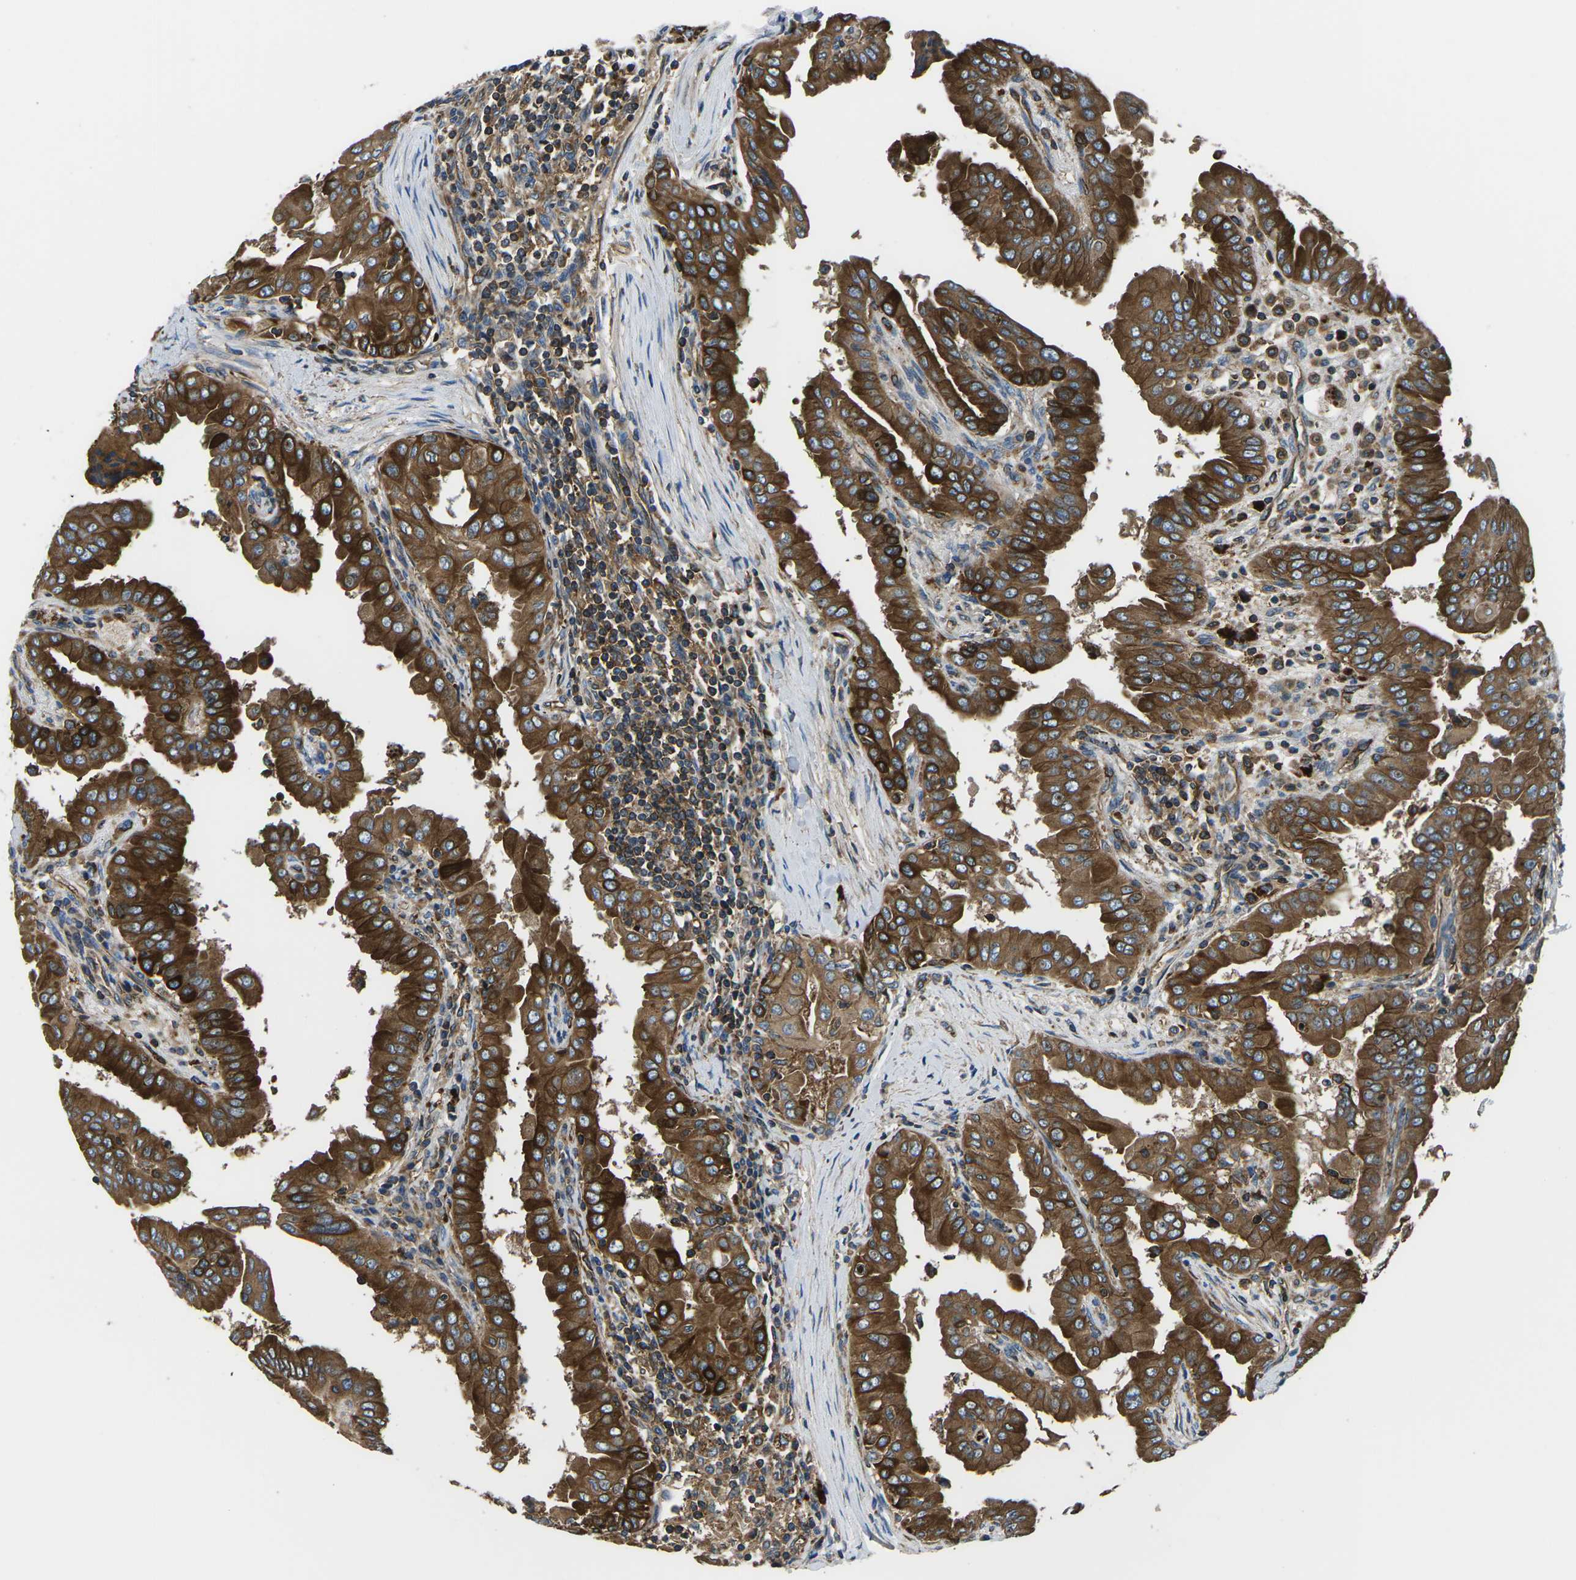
{"staining": {"intensity": "strong", "quantity": ">75%", "location": "cytoplasmic/membranous"}, "tissue": "thyroid cancer", "cell_type": "Tumor cells", "image_type": "cancer", "snomed": [{"axis": "morphology", "description": "Papillary adenocarcinoma, NOS"}, {"axis": "topography", "description": "Thyroid gland"}], "caption": "Papillary adenocarcinoma (thyroid) stained for a protein (brown) reveals strong cytoplasmic/membranous positive staining in about >75% of tumor cells.", "gene": "KCNJ15", "patient": {"sex": "male", "age": 33}}